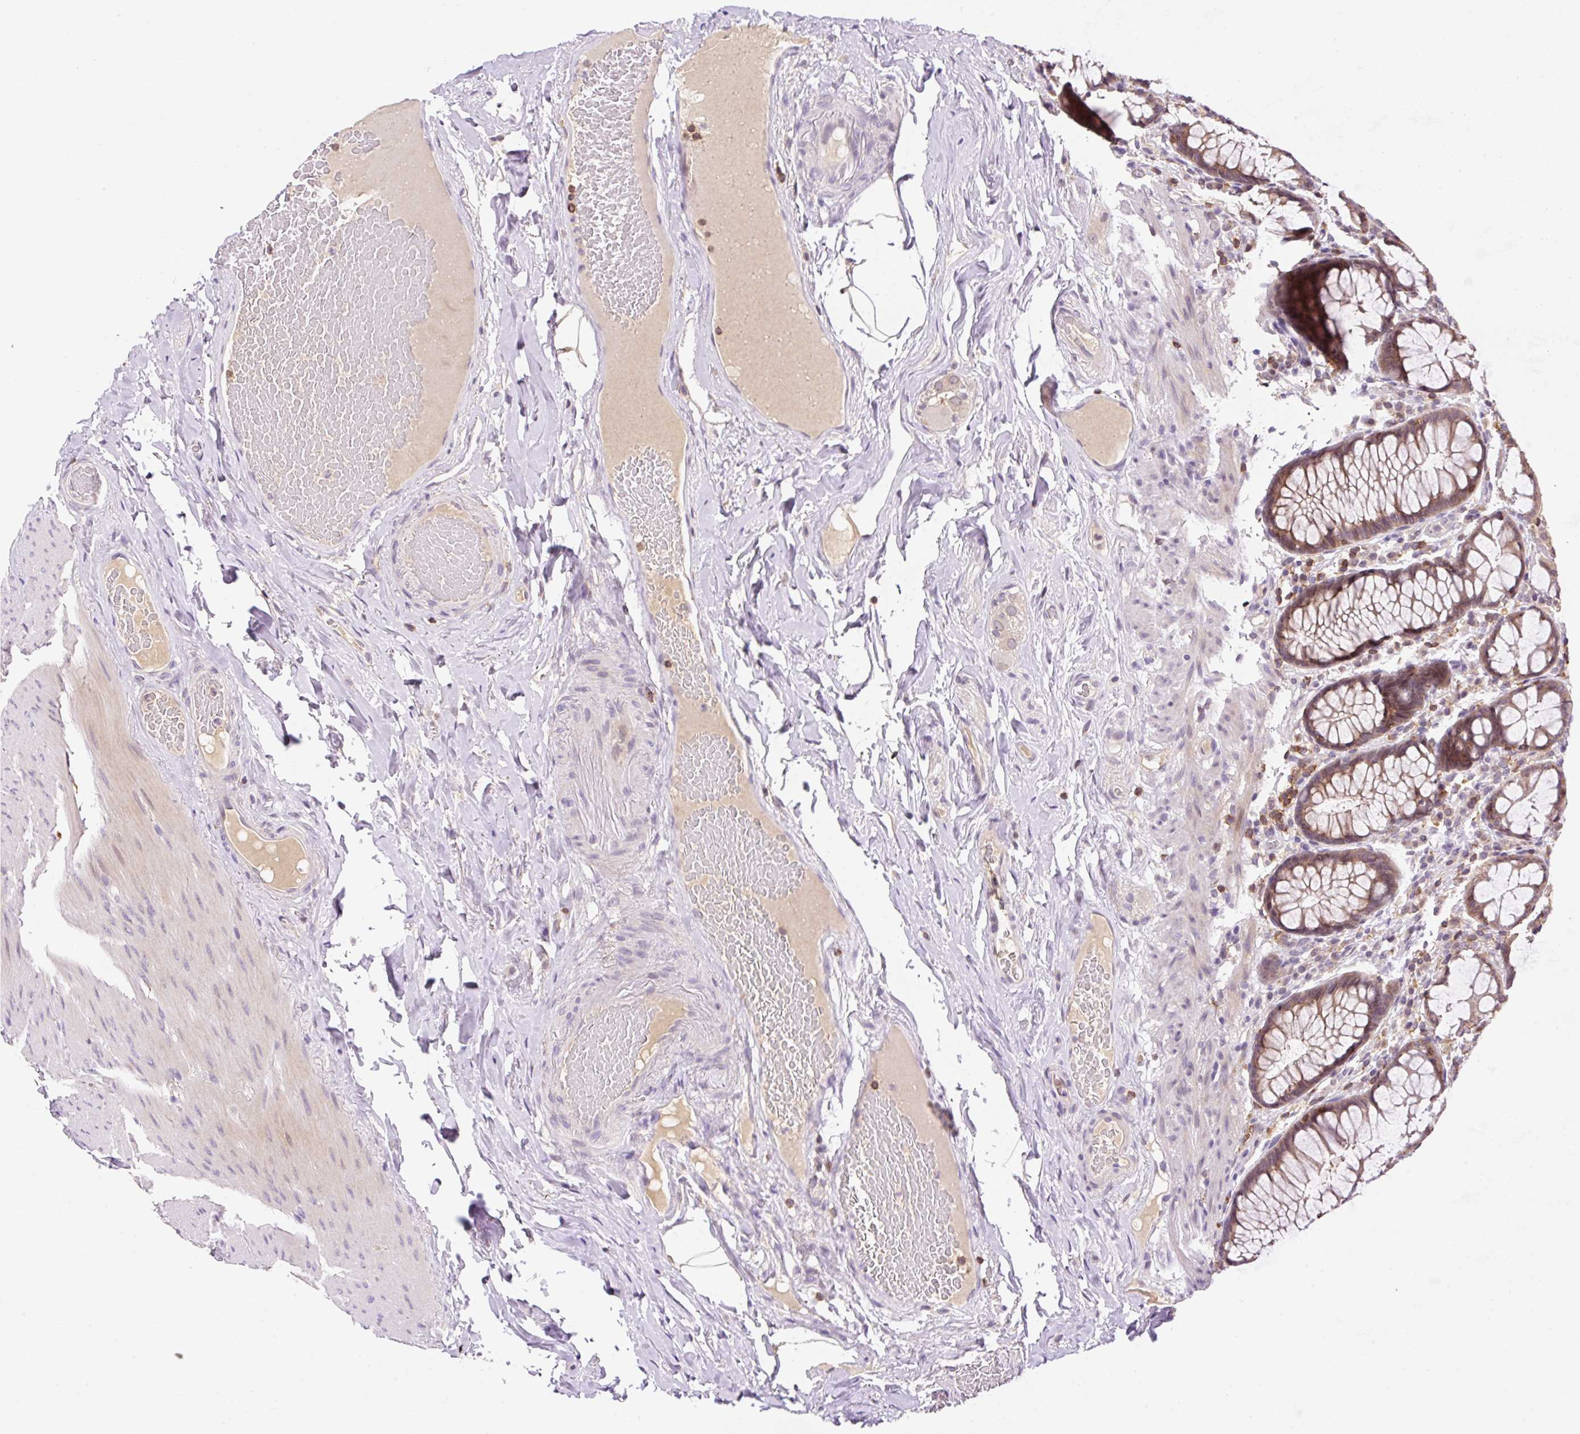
{"staining": {"intensity": "moderate", "quantity": ">75%", "location": "cytoplasmic/membranous"}, "tissue": "rectum", "cell_type": "Glandular cells", "image_type": "normal", "snomed": [{"axis": "morphology", "description": "Normal tissue, NOS"}, {"axis": "topography", "description": "Rectum"}], "caption": "This is a micrograph of immunohistochemistry staining of benign rectum, which shows moderate staining in the cytoplasmic/membranous of glandular cells.", "gene": "CARD11", "patient": {"sex": "male", "age": 83}}